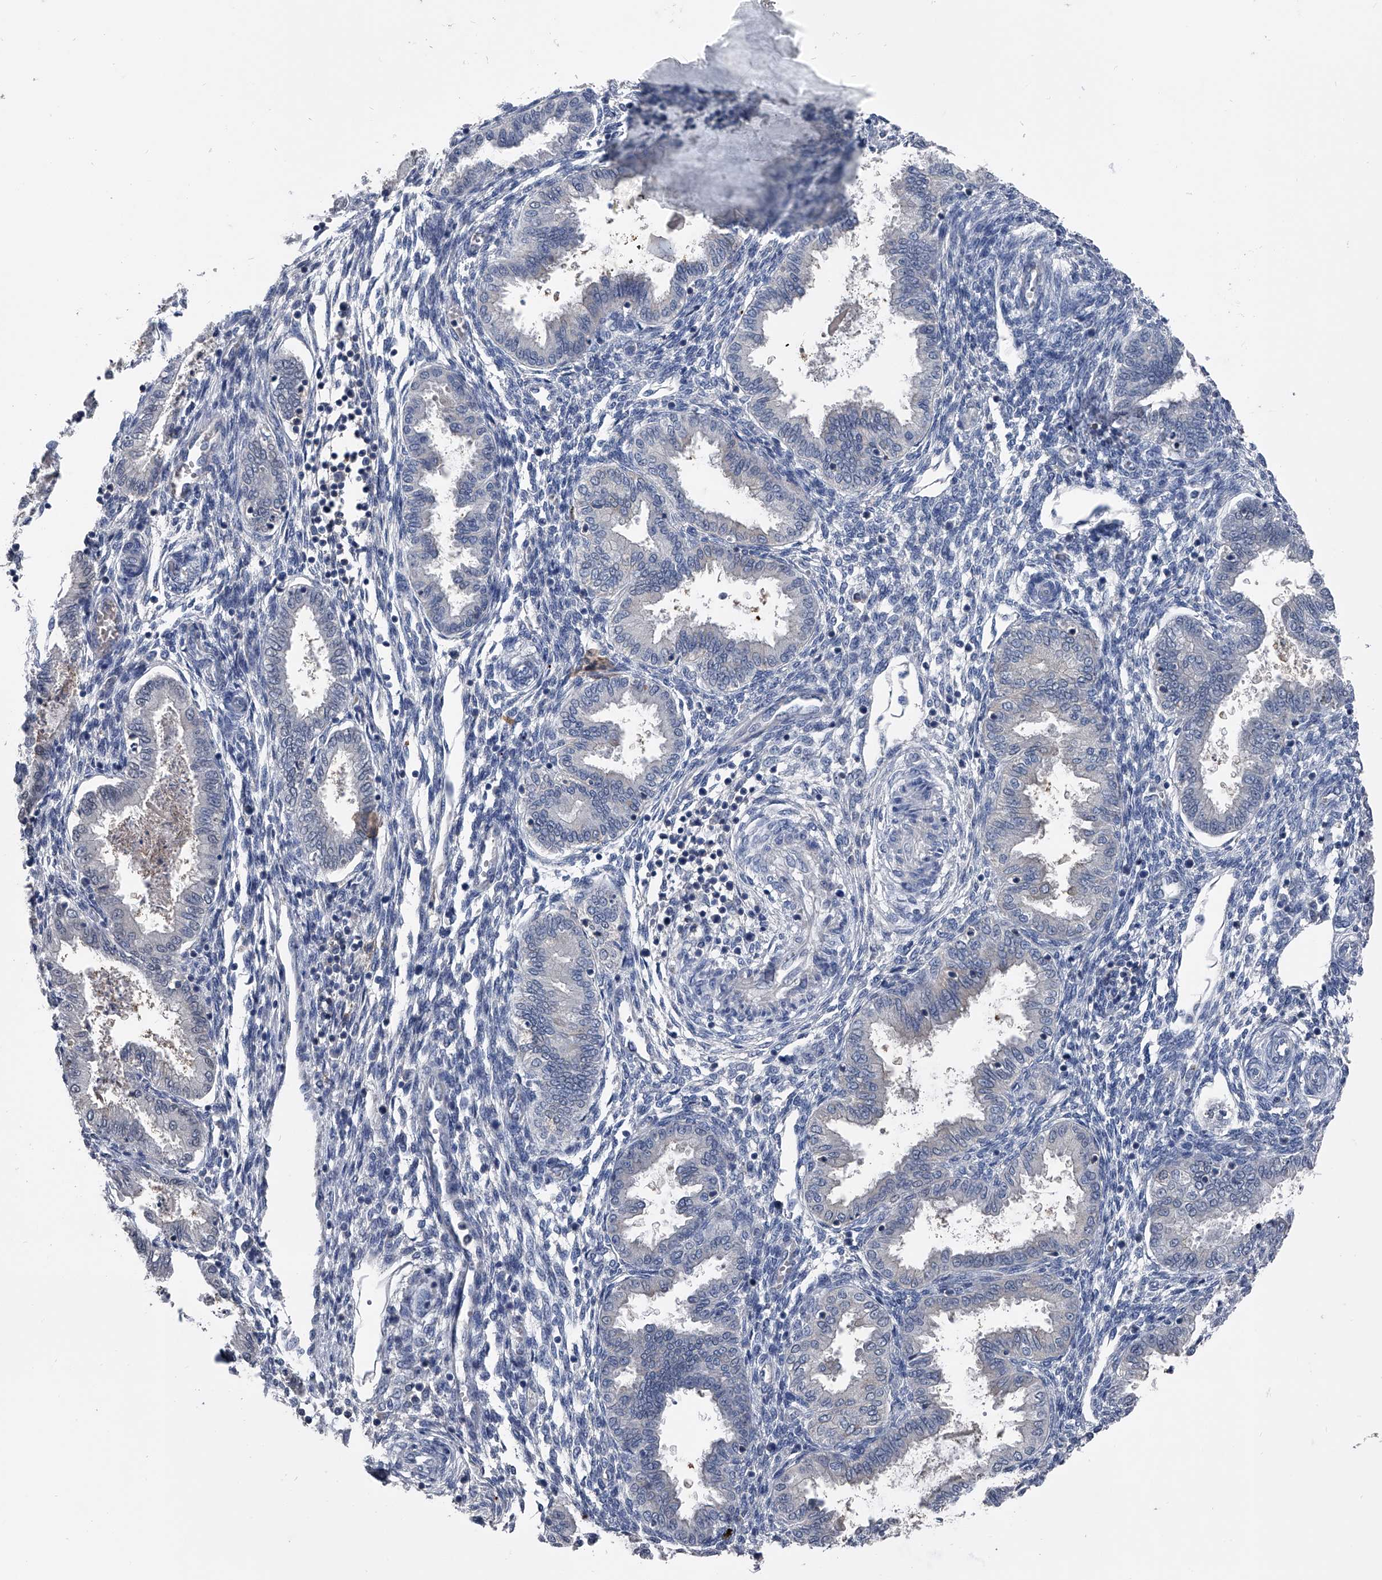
{"staining": {"intensity": "negative", "quantity": "none", "location": "none"}, "tissue": "endometrium", "cell_type": "Cells in endometrial stroma", "image_type": "normal", "snomed": [{"axis": "morphology", "description": "Normal tissue, NOS"}, {"axis": "topography", "description": "Endometrium"}], "caption": "This is an immunohistochemistry (IHC) micrograph of benign endometrium. There is no staining in cells in endometrial stroma.", "gene": "KIF13A", "patient": {"sex": "female", "age": 33}}